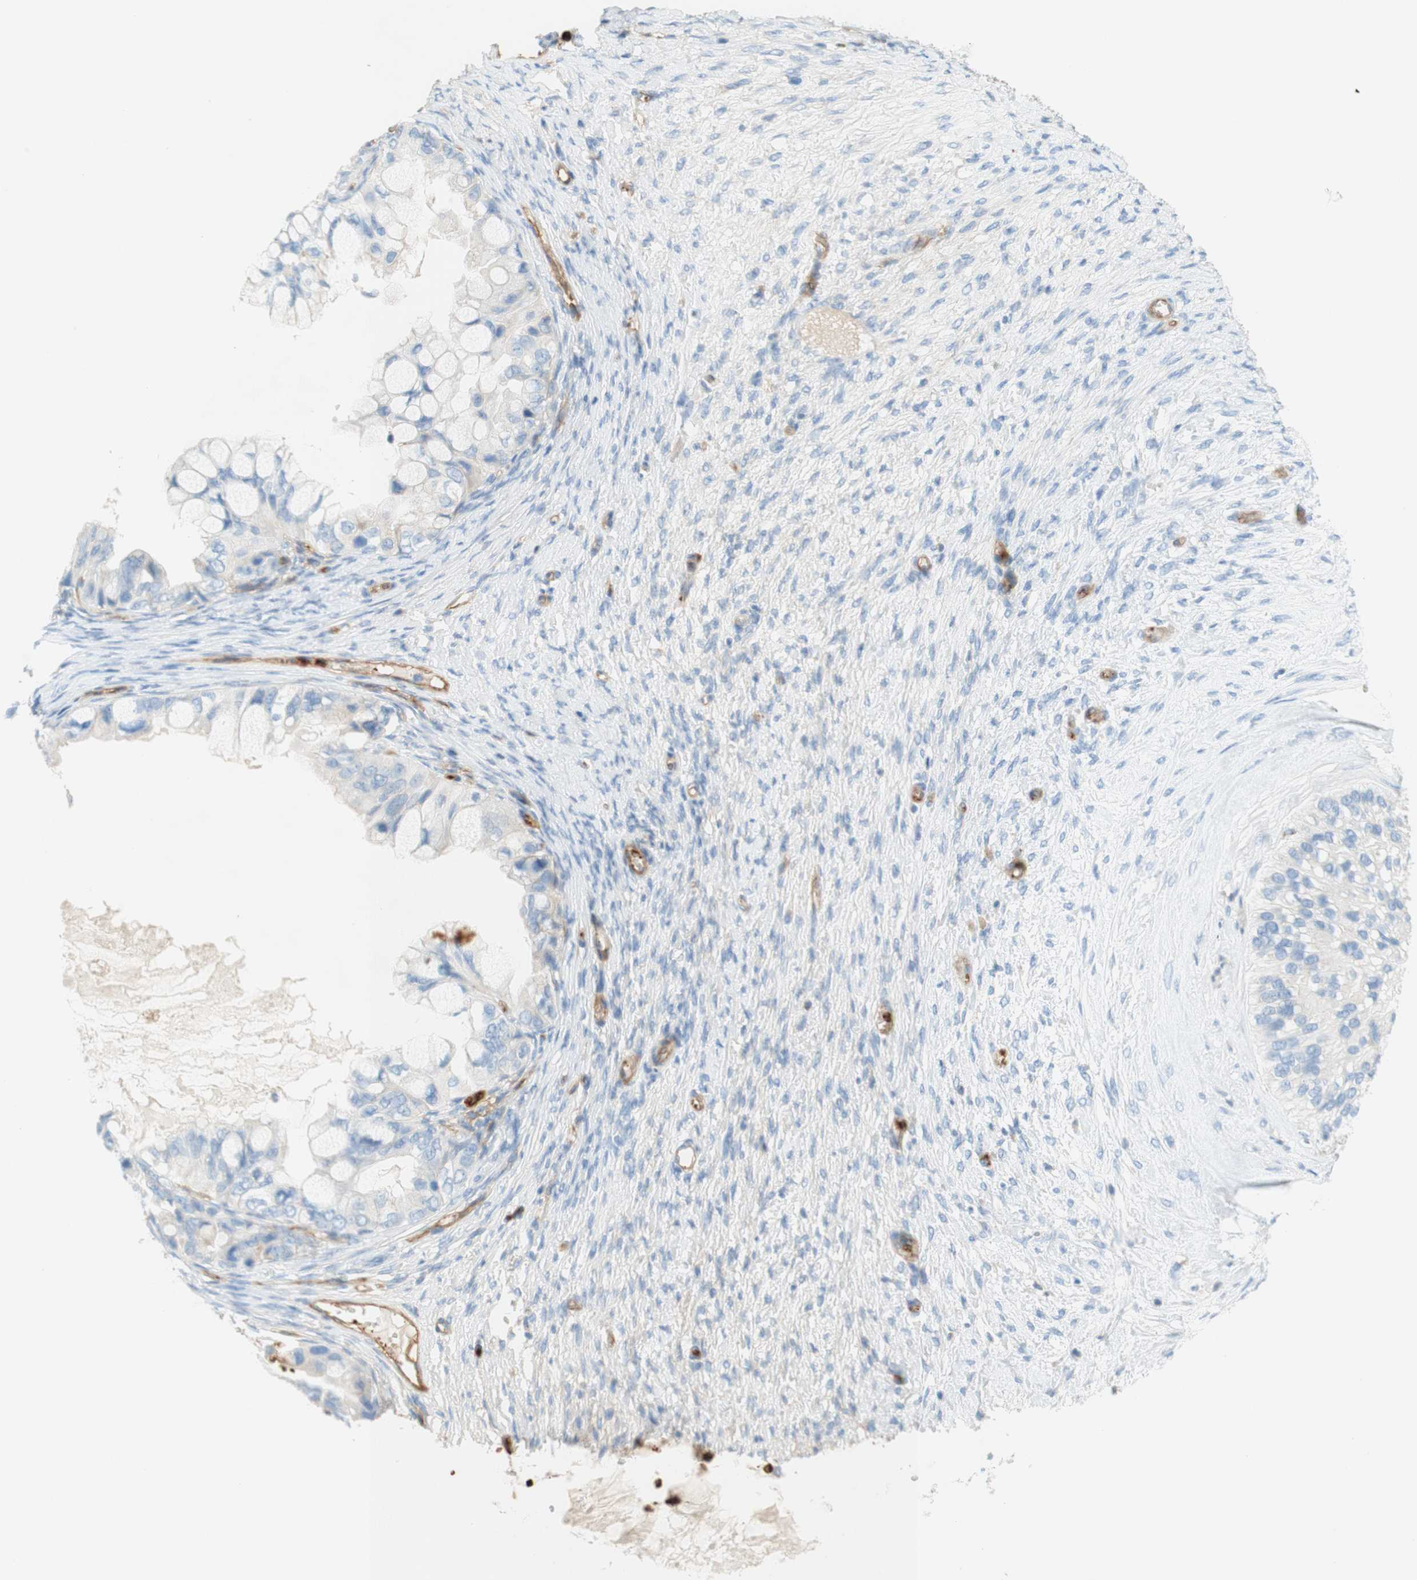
{"staining": {"intensity": "negative", "quantity": "none", "location": "none"}, "tissue": "ovarian cancer", "cell_type": "Tumor cells", "image_type": "cancer", "snomed": [{"axis": "morphology", "description": "Cystadenocarcinoma, mucinous, NOS"}, {"axis": "topography", "description": "Ovary"}], "caption": "This image is of ovarian cancer stained with immunohistochemistry to label a protein in brown with the nuclei are counter-stained blue. There is no staining in tumor cells.", "gene": "STOM", "patient": {"sex": "female", "age": 80}}